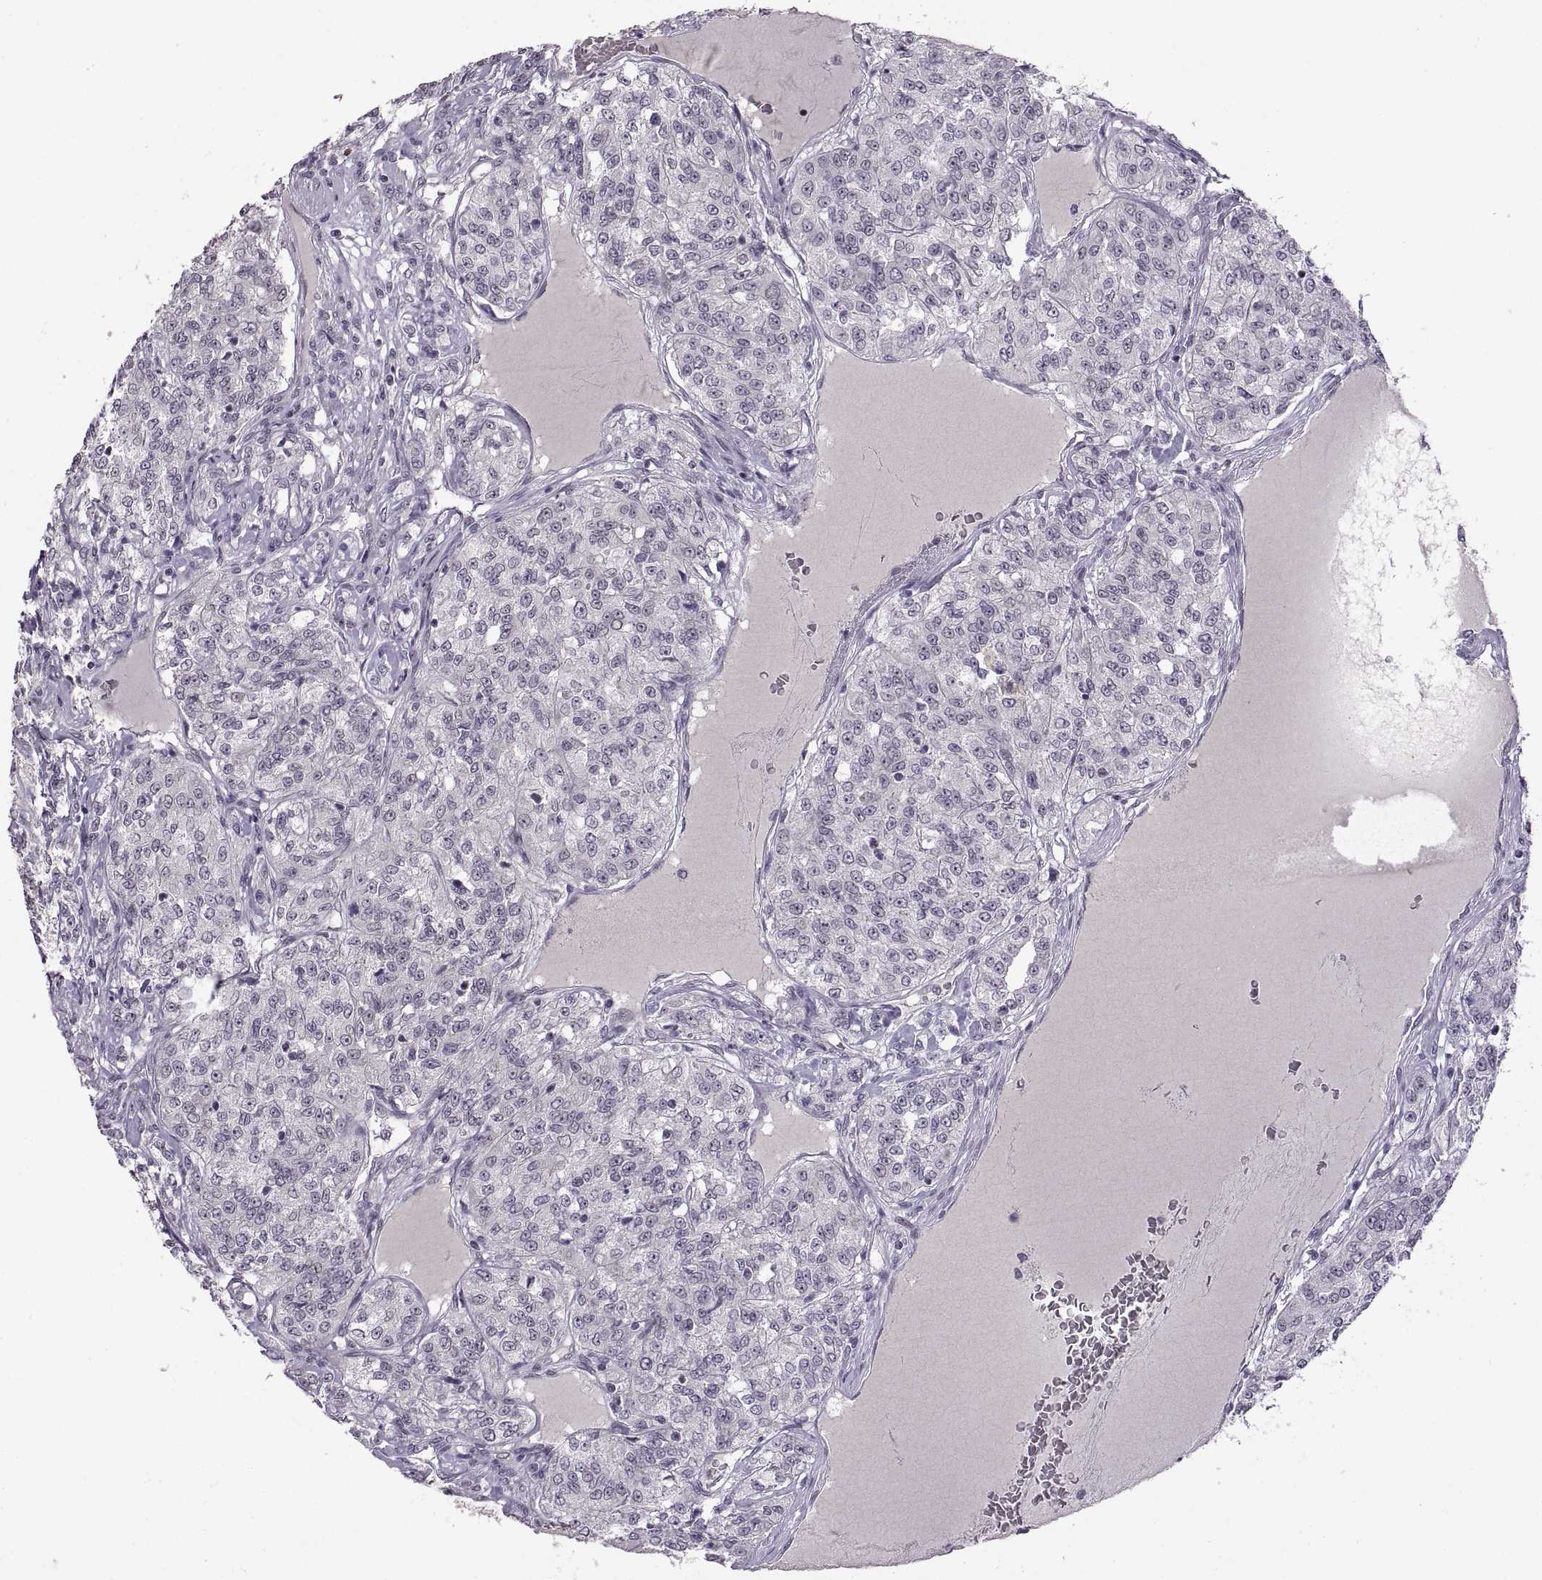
{"staining": {"intensity": "negative", "quantity": "none", "location": "none"}, "tissue": "renal cancer", "cell_type": "Tumor cells", "image_type": "cancer", "snomed": [{"axis": "morphology", "description": "Adenocarcinoma, NOS"}, {"axis": "topography", "description": "Kidney"}], "caption": "Protein analysis of renal cancer (adenocarcinoma) exhibits no significant staining in tumor cells. (DAB (3,3'-diaminobenzidine) immunohistochemistry (IHC) visualized using brightfield microscopy, high magnification).", "gene": "NEK2", "patient": {"sex": "female", "age": 63}}